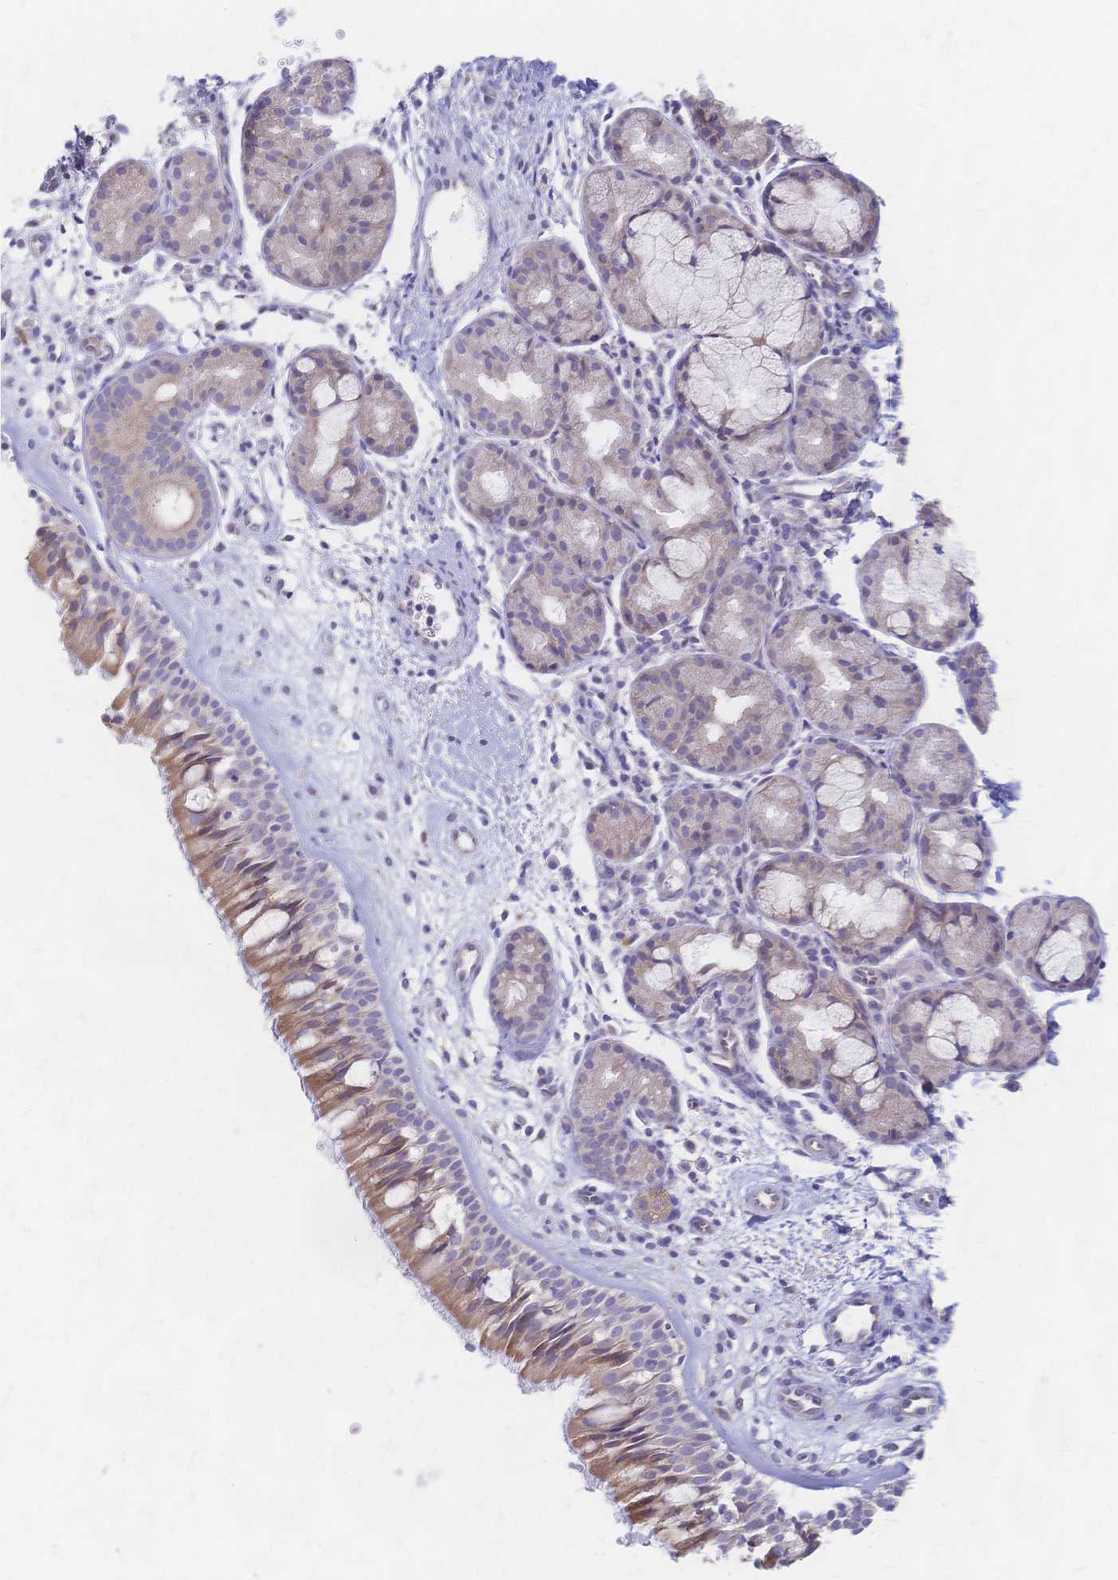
{"staining": {"intensity": "weak", "quantity": ">75%", "location": "cytoplasmic/membranous"}, "tissue": "nasopharynx", "cell_type": "Respiratory epithelial cells", "image_type": "normal", "snomed": [{"axis": "morphology", "description": "Normal tissue, NOS"}, {"axis": "topography", "description": "Nasopharynx"}], "caption": "A micrograph of human nasopharynx stained for a protein displays weak cytoplasmic/membranous brown staining in respiratory epithelial cells. (DAB IHC, brown staining for protein, blue staining for nuclei).", "gene": "CYB5A", "patient": {"sex": "male", "age": 65}}